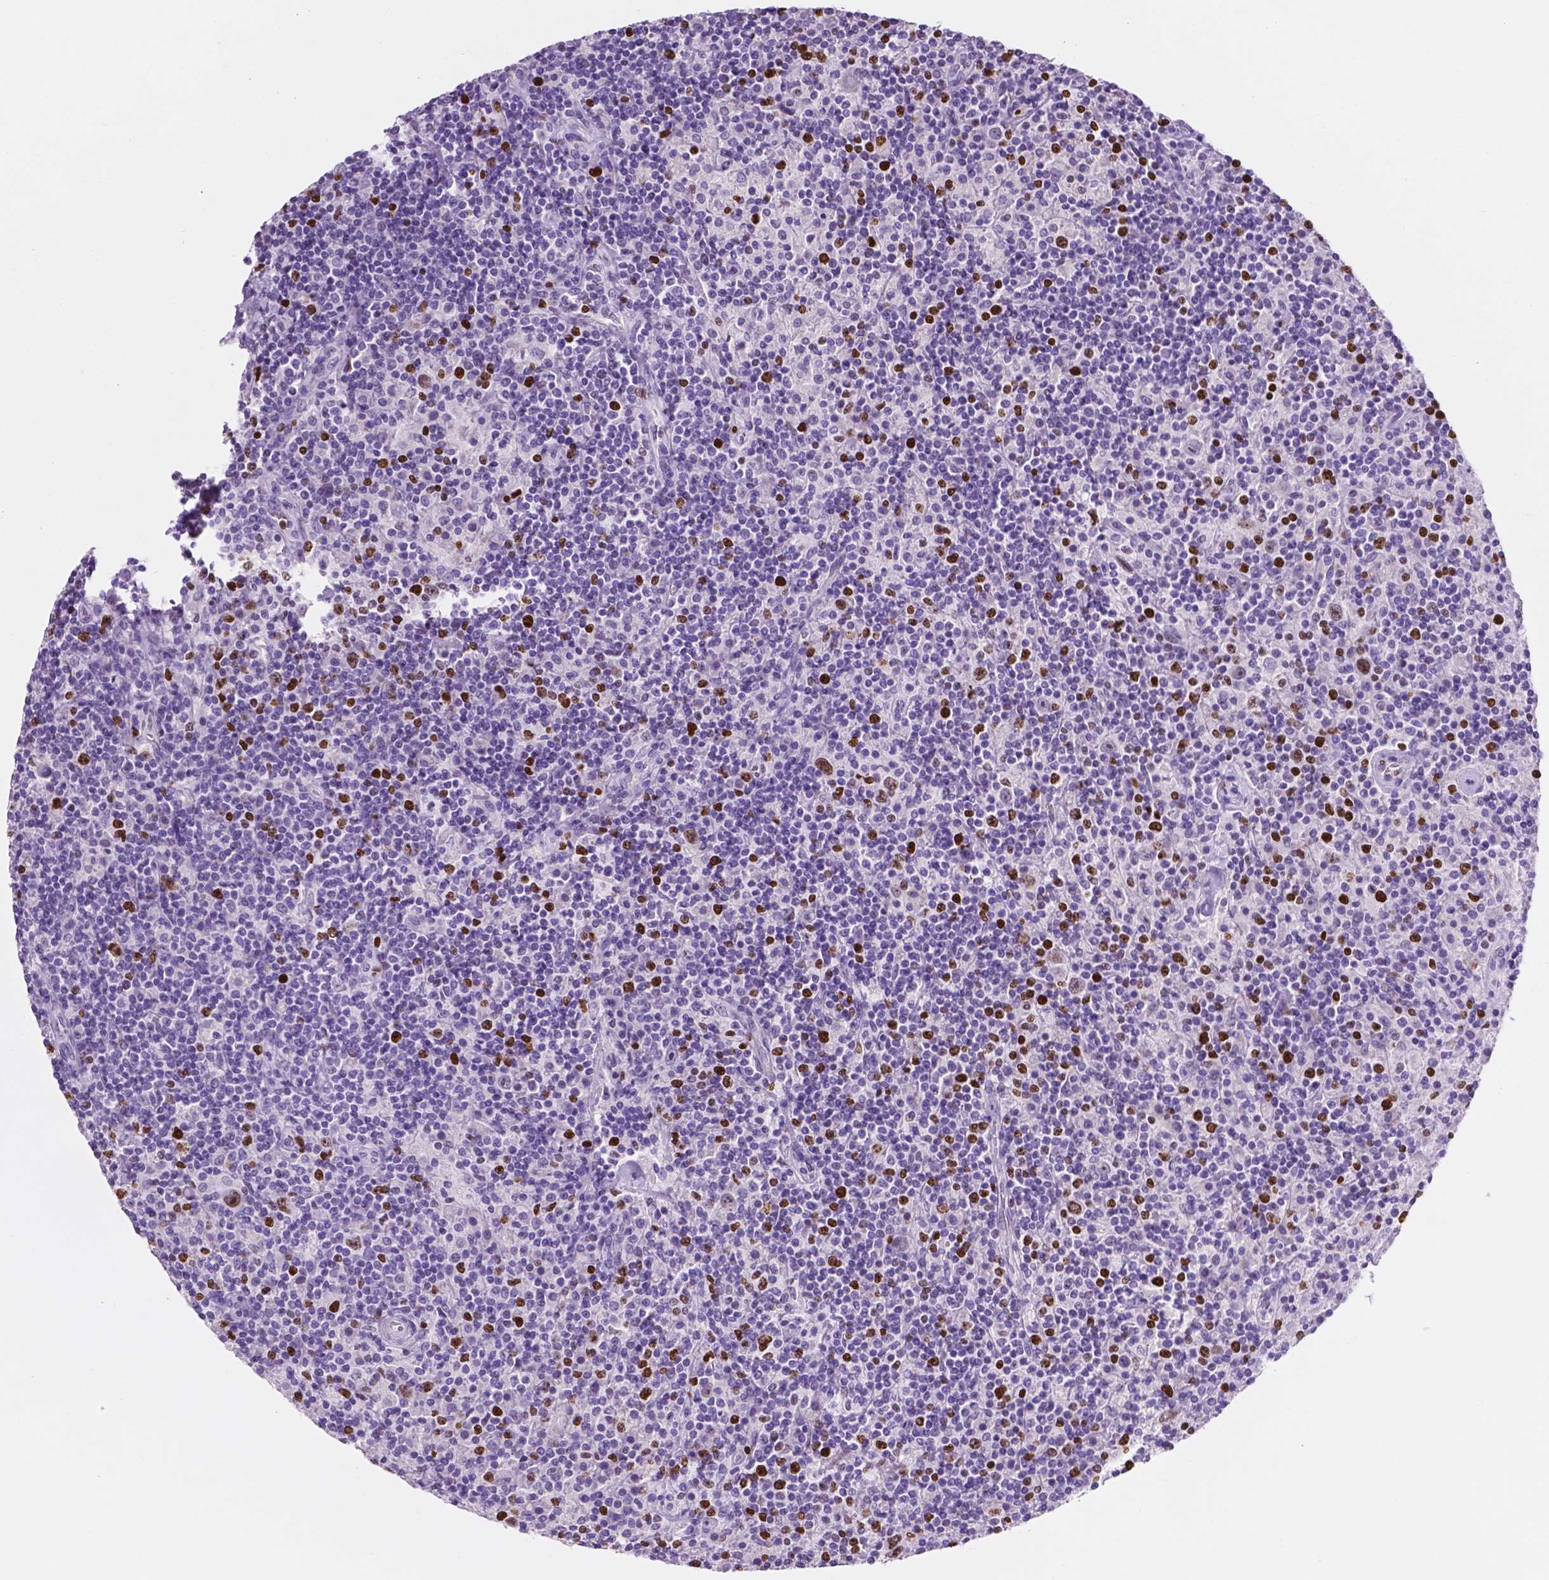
{"staining": {"intensity": "strong", "quantity": ">75%", "location": "nuclear"}, "tissue": "lymphoma", "cell_type": "Tumor cells", "image_type": "cancer", "snomed": [{"axis": "morphology", "description": "Hodgkin's disease, NOS"}, {"axis": "topography", "description": "Lymph node"}], "caption": "Brown immunohistochemical staining in human lymphoma shows strong nuclear expression in approximately >75% of tumor cells.", "gene": "SIAH2", "patient": {"sex": "male", "age": 70}}